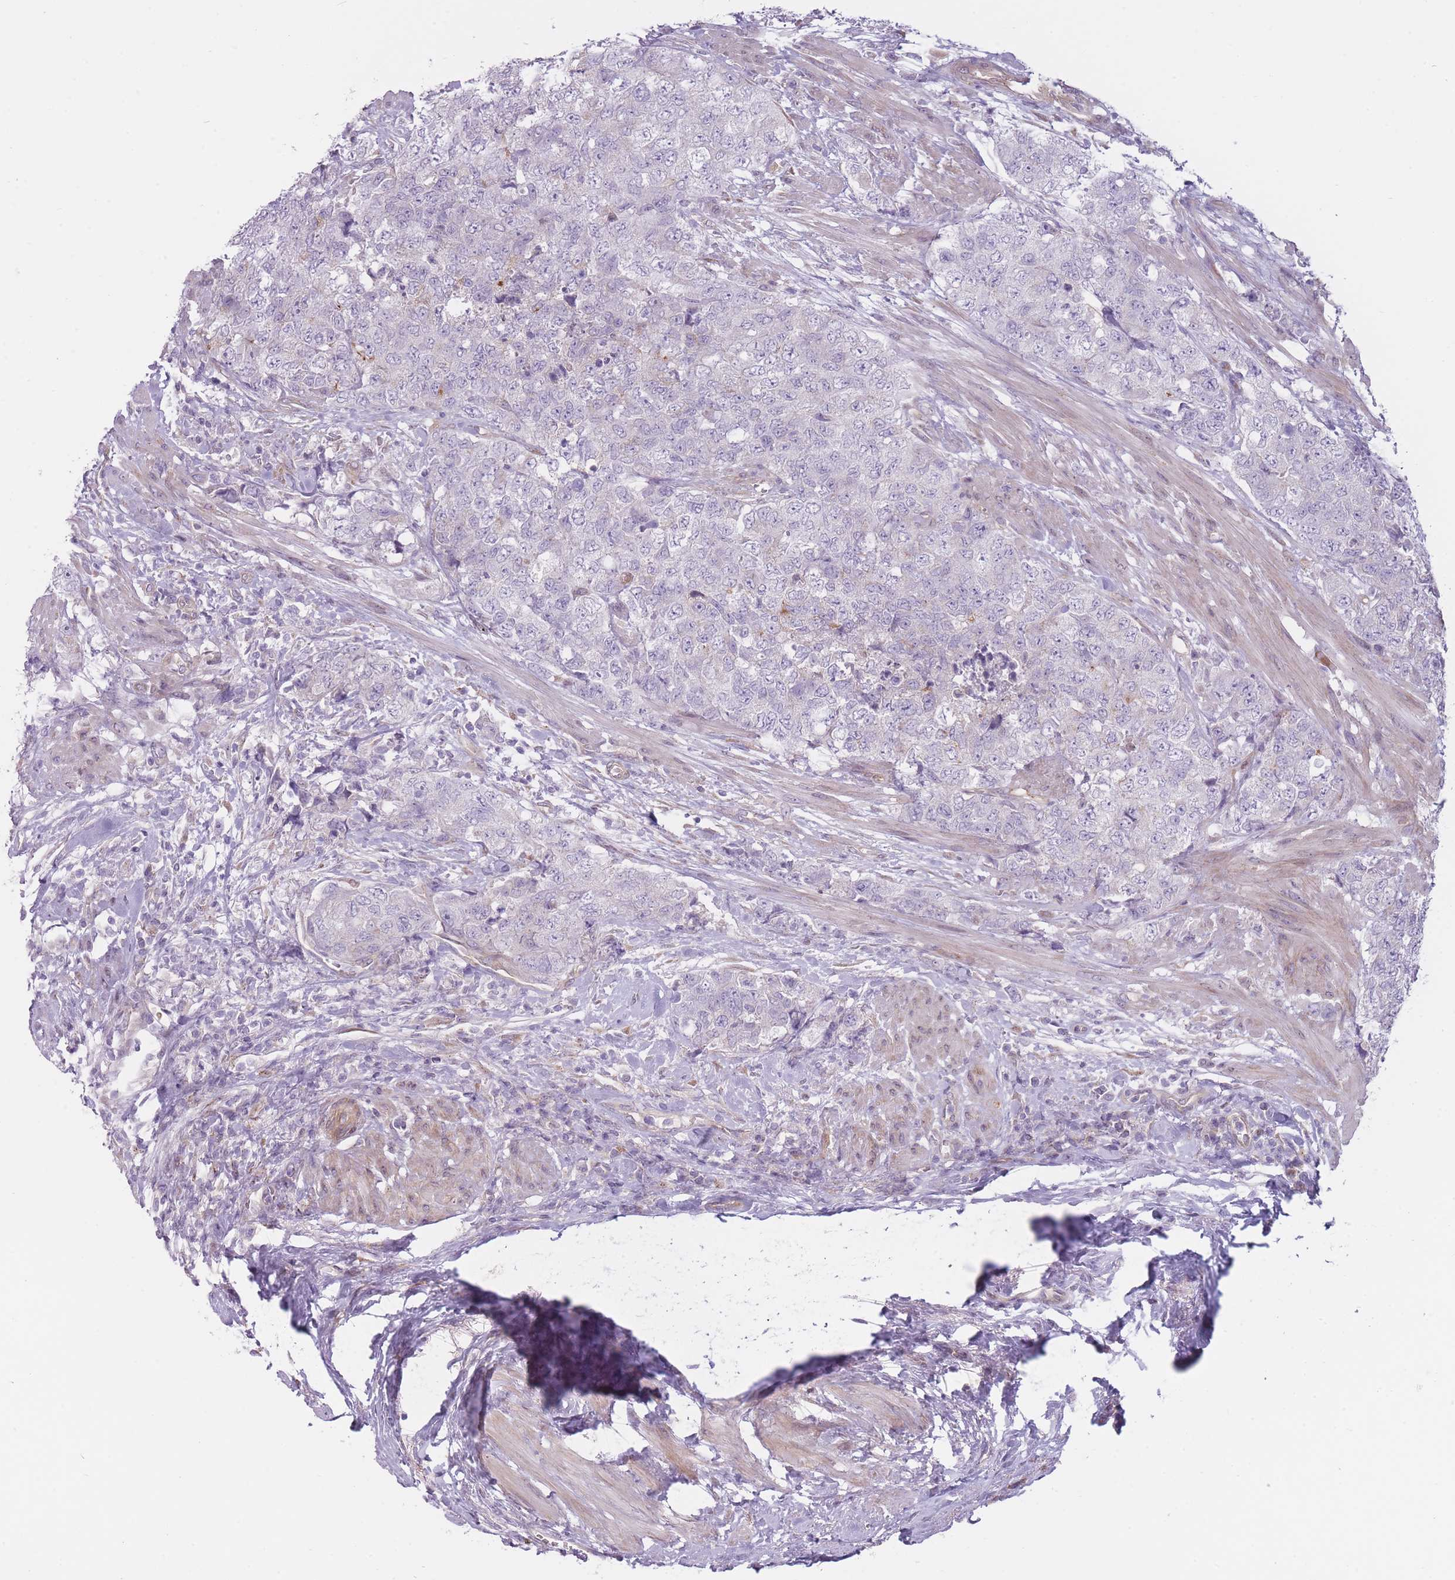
{"staining": {"intensity": "negative", "quantity": "none", "location": "none"}, "tissue": "urothelial cancer", "cell_type": "Tumor cells", "image_type": "cancer", "snomed": [{"axis": "morphology", "description": "Urothelial carcinoma, High grade"}, {"axis": "topography", "description": "Urinary bladder"}], "caption": "Human high-grade urothelial carcinoma stained for a protein using IHC shows no positivity in tumor cells.", "gene": "PGRMC2", "patient": {"sex": "female", "age": 78}}